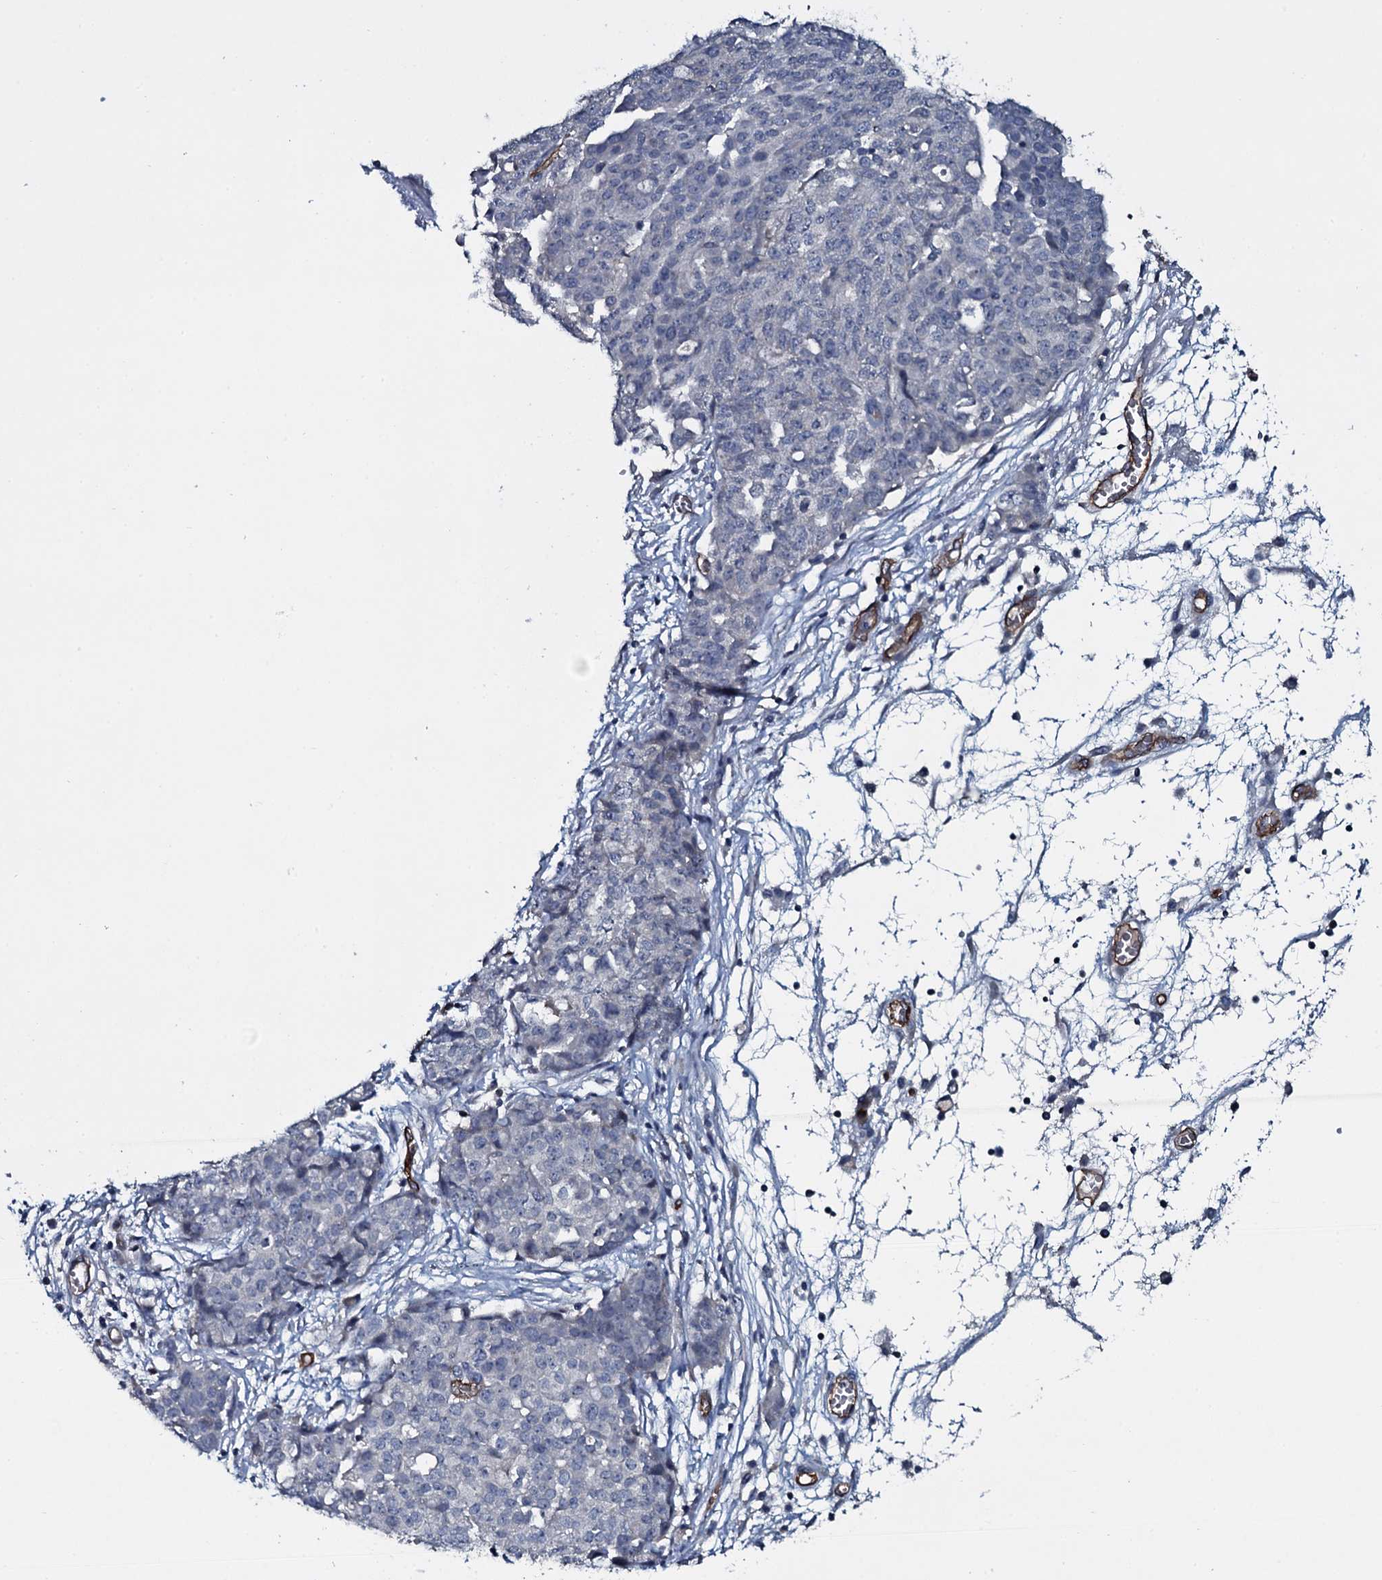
{"staining": {"intensity": "negative", "quantity": "none", "location": "none"}, "tissue": "ovarian cancer", "cell_type": "Tumor cells", "image_type": "cancer", "snomed": [{"axis": "morphology", "description": "Cystadenocarcinoma, serous, NOS"}, {"axis": "topography", "description": "Soft tissue"}, {"axis": "topography", "description": "Ovary"}], "caption": "Tumor cells show no significant protein positivity in ovarian serous cystadenocarcinoma.", "gene": "CLEC14A", "patient": {"sex": "female", "age": 57}}